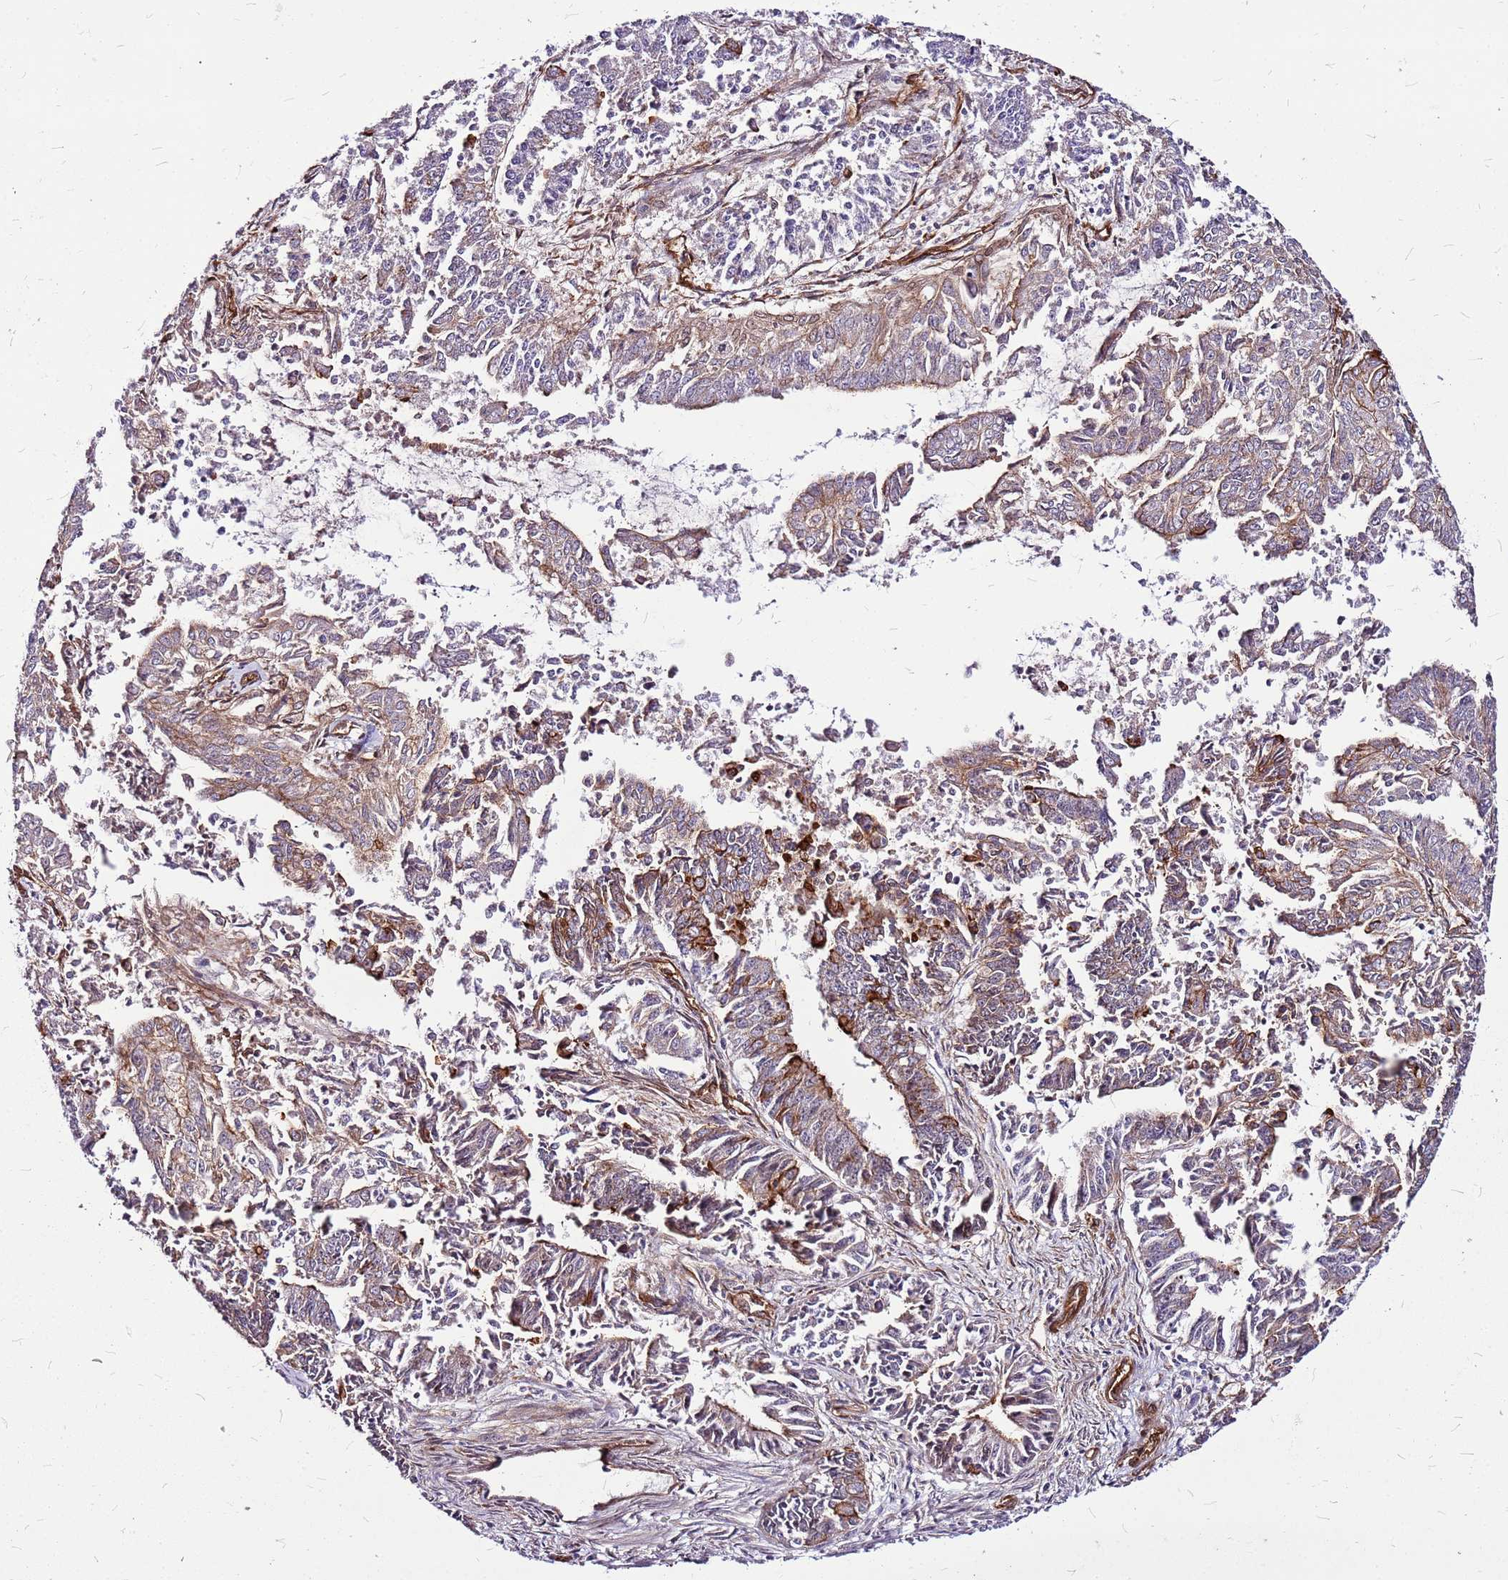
{"staining": {"intensity": "moderate", "quantity": "25%-75%", "location": "cytoplasmic/membranous"}, "tissue": "endometrial cancer", "cell_type": "Tumor cells", "image_type": "cancer", "snomed": [{"axis": "morphology", "description": "Adenocarcinoma, NOS"}, {"axis": "topography", "description": "Endometrium"}], "caption": "Protein analysis of endometrial cancer (adenocarcinoma) tissue reveals moderate cytoplasmic/membranous positivity in approximately 25%-75% of tumor cells.", "gene": "TOPAZ1", "patient": {"sex": "female", "age": 73}}